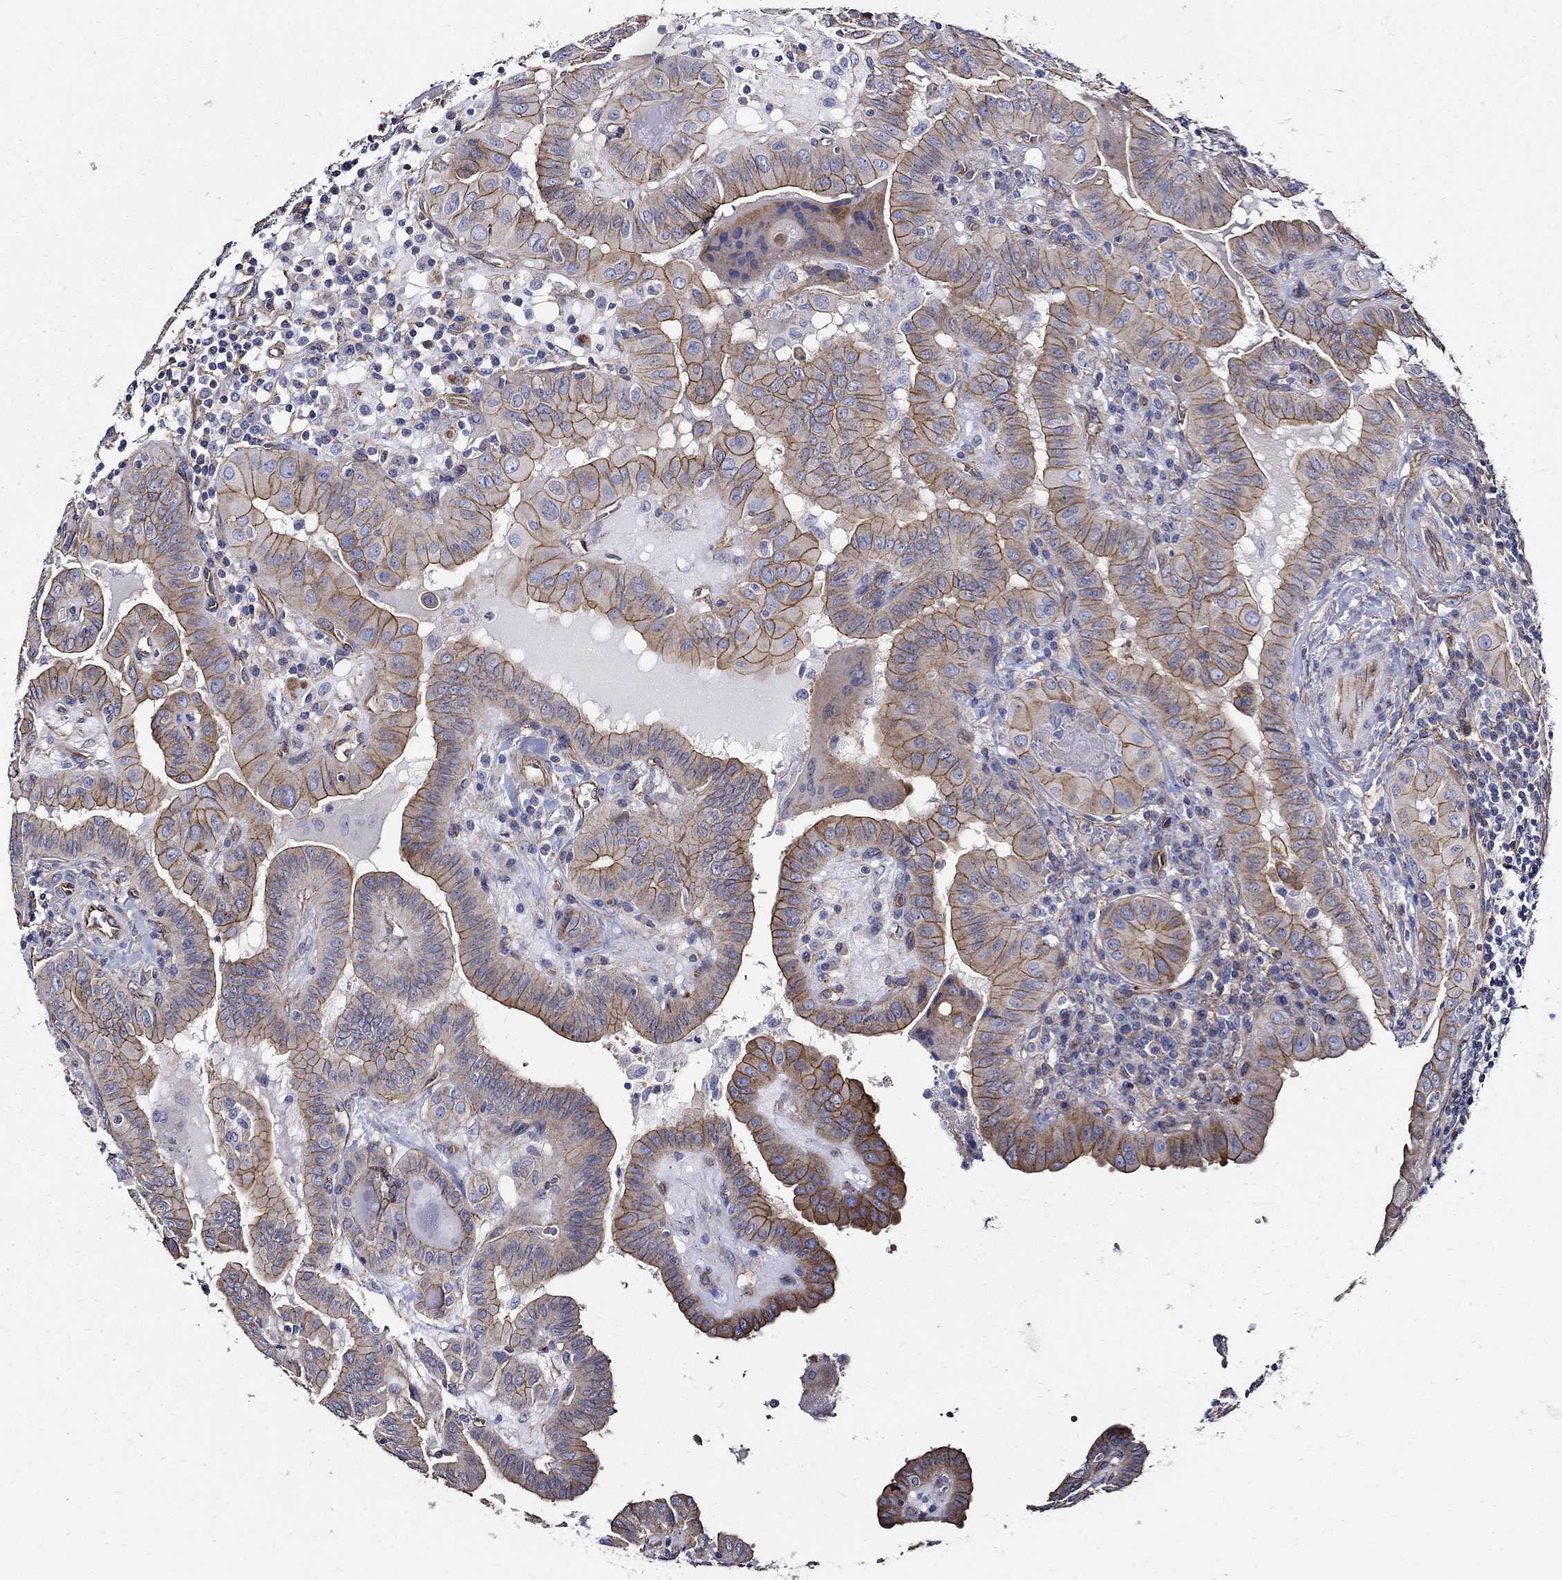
{"staining": {"intensity": "strong", "quantity": "25%-75%", "location": "cytoplasmic/membranous"}, "tissue": "thyroid cancer", "cell_type": "Tumor cells", "image_type": "cancer", "snomed": [{"axis": "morphology", "description": "Papillary adenocarcinoma, NOS"}, {"axis": "topography", "description": "Thyroid gland"}], "caption": "Immunohistochemistry histopathology image of neoplastic tissue: human thyroid cancer (papillary adenocarcinoma) stained using immunohistochemistry shows high levels of strong protein expression localized specifically in the cytoplasmic/membranous of tumor cells, appearing as a cytoplasmic/membranous brown color.", "gene": "APBB3", "patient": {"sex": "female", "age": 37}}